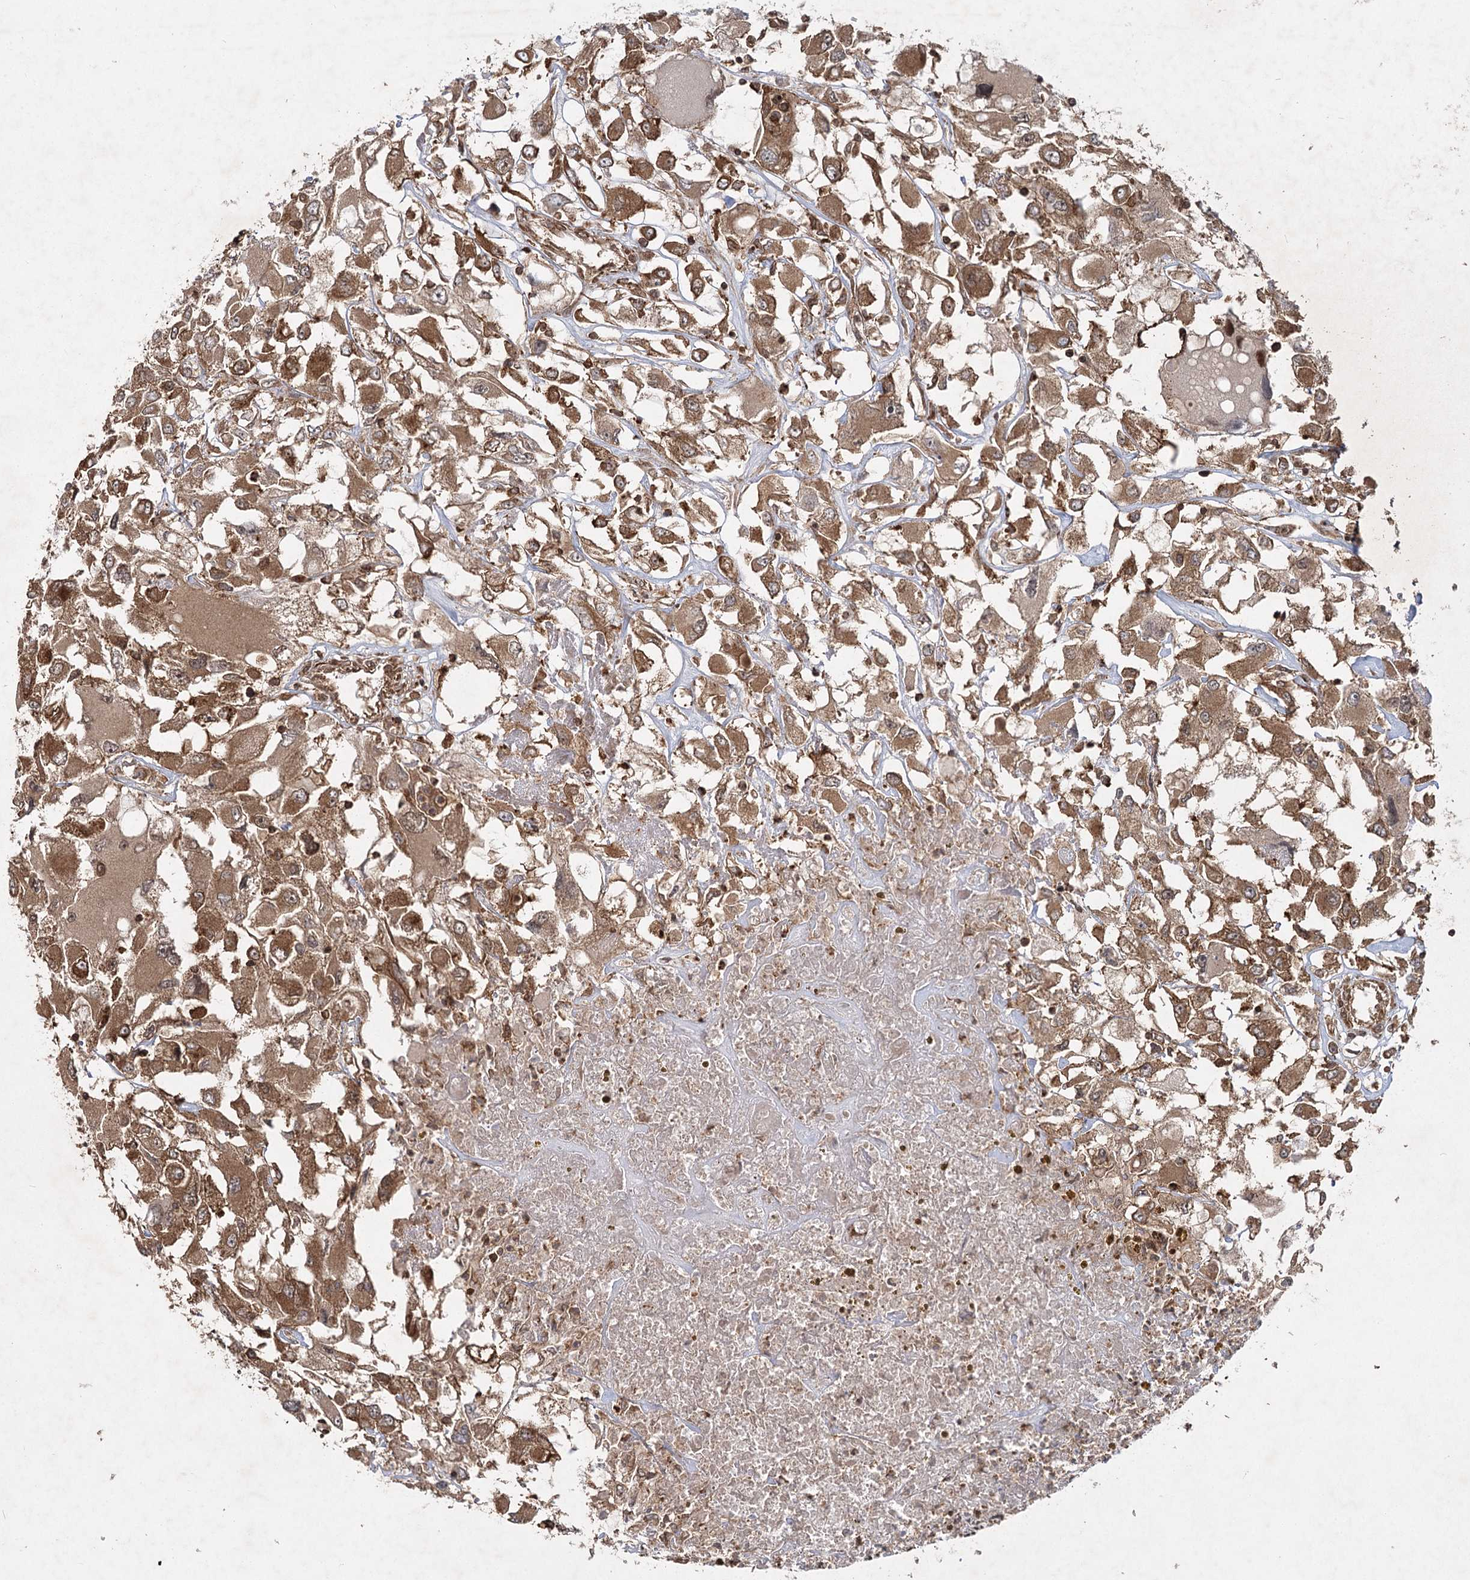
{"staining": {"intensity": "moderate", "quantity": ">75%", "location": "cytoplasmic/membranous"}, "tissue": "renal cancer", "cell_type": "Tumor cells", "image_type": "cancer", "snomed": [{"axis": "morphology", "description": "Adenocarcinoma, NOS"}, {"axis": "topography", "description": "Kidney"}], "caption": "Adenocarcinoma (renal) was stained to show a protein in brown. There is medium levels of moderate cytoplasmic/membranous positivity in approximately >75% of tumor cells. Nuclei are stained in blue.", "gene": "MDFIC", "patient": {"sex": "female", "age": 52}}